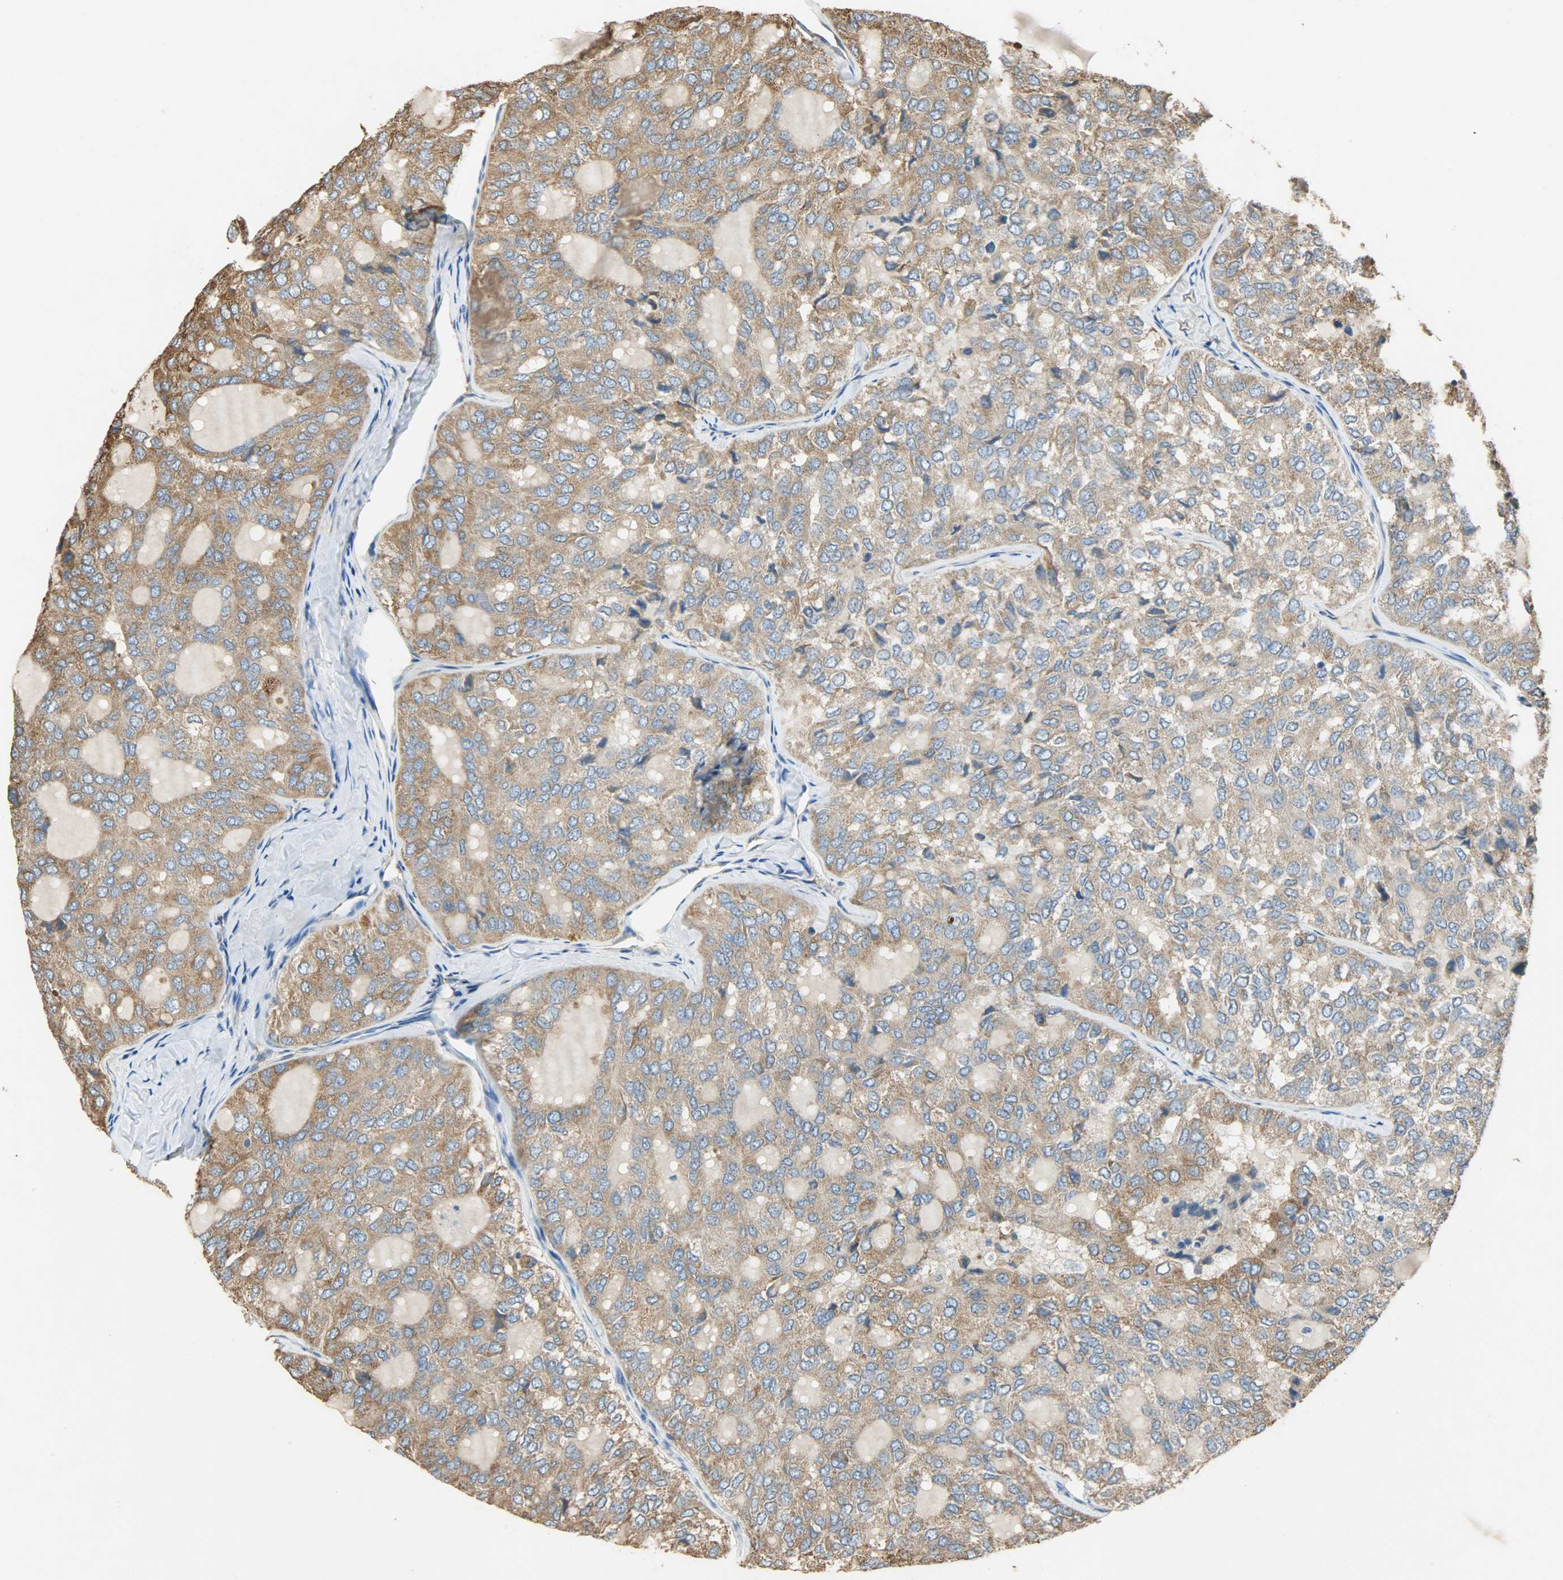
{"staining": {"intensity": "moderate", "quantity": ">75%", "location": "cytoplasmic/membranous"}, "tissue": "thyroid cancer", "cell_type": "Tumor cells", "image_type": "cancer", "snomed": [{"axis": "morphology", "description": "Follicular adenoma carcinoma, NOS"}, {"axis": "topography", "description": "Thyroid gland"}], "caption": "Follicular adenoma carcinoma (thyroid) stained with a brown dye demonstrates moderate cytoplasmic/membranous positive expression in about >75% of tumor cells.", "gene": "HSPA5", "patient": {"sex": "male", "age": 75}}